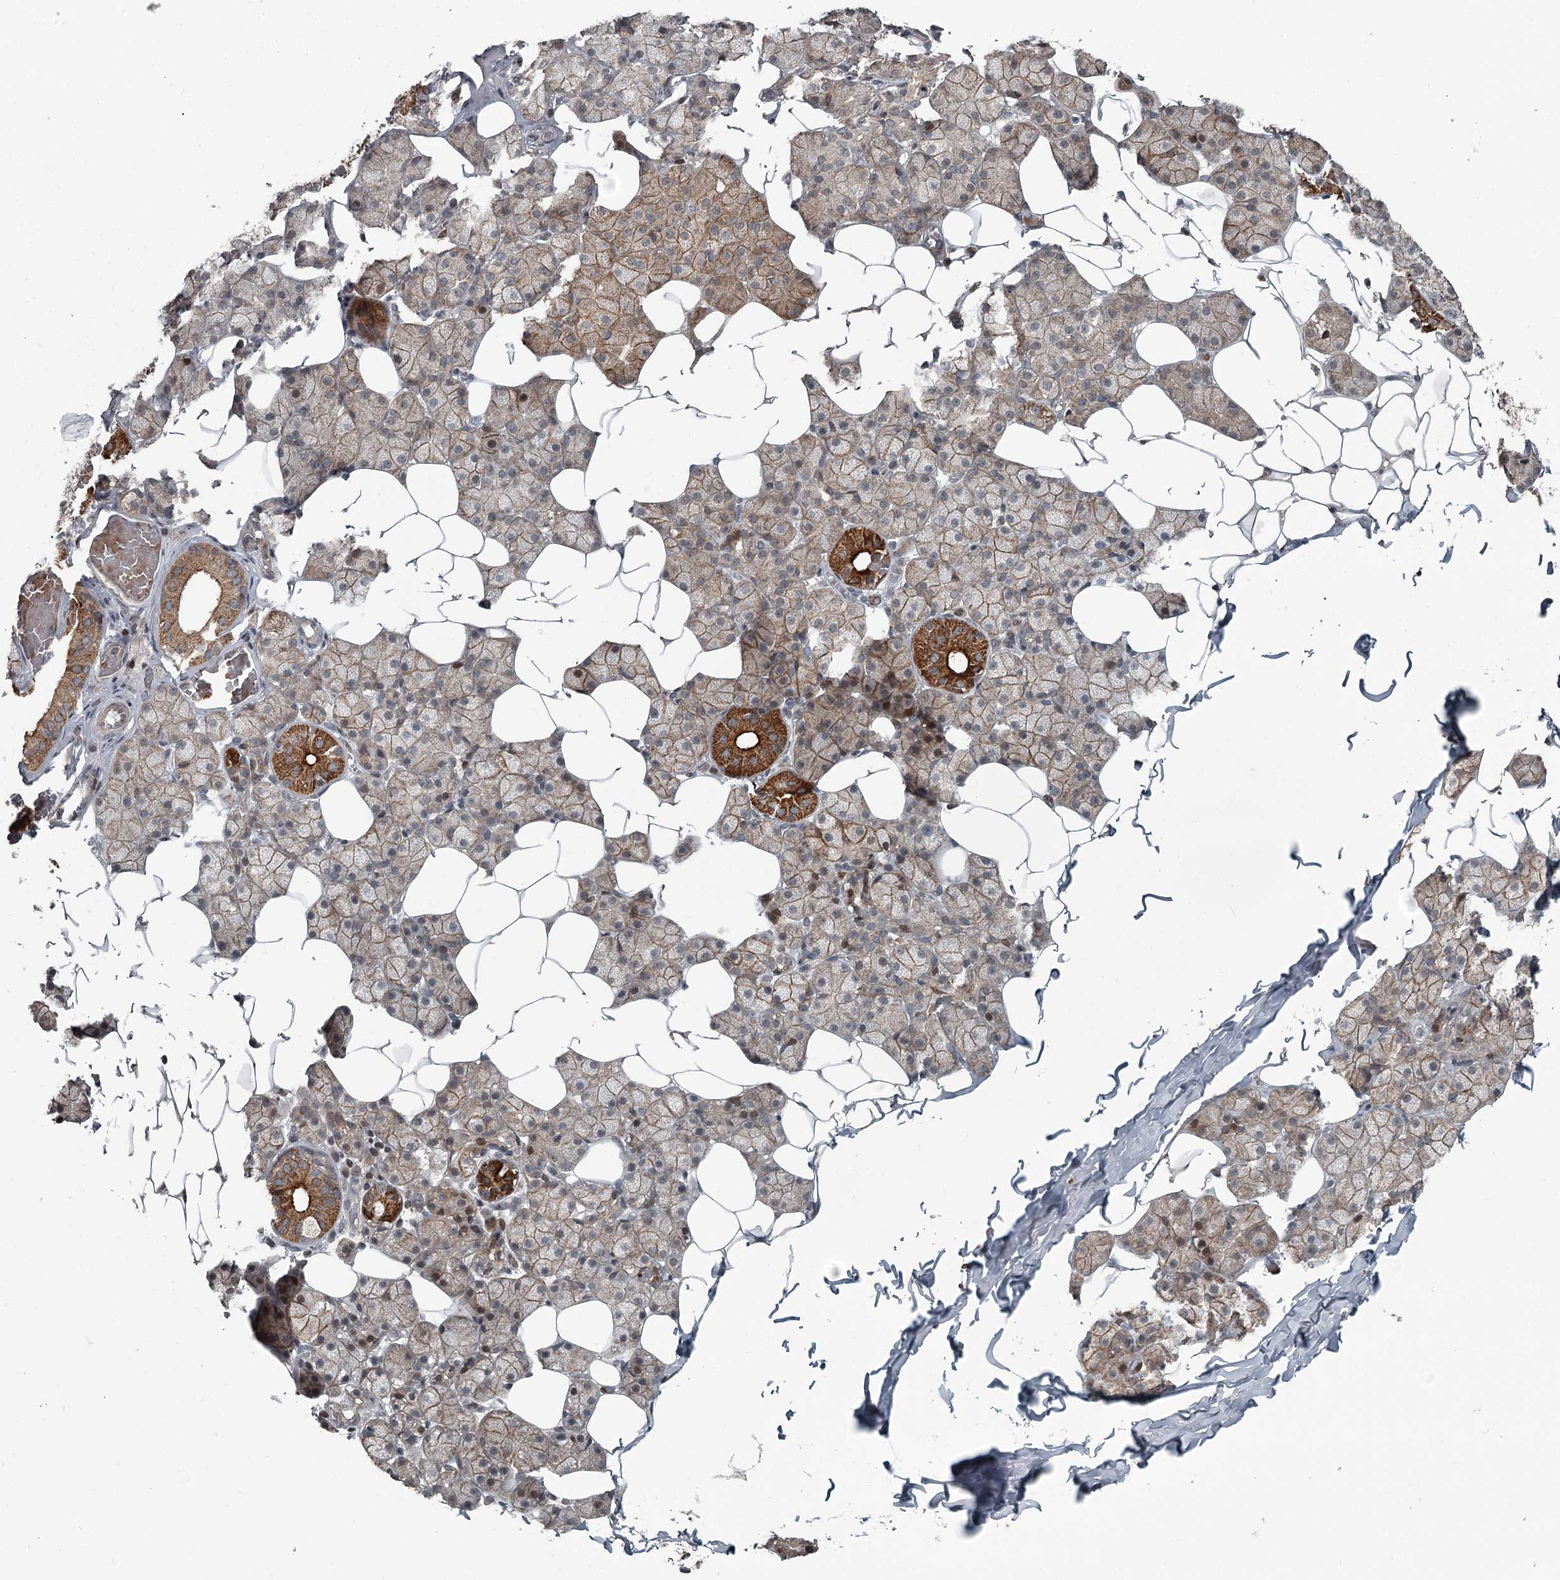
{"staining": {"intensity": "strong", "quantity": "25%-75%", "location": "cytoplasmic/membranous,nuclear"}, "tissue": "salivary gland", "cell_type": "Glandular cells", "image_type": "normal", "snomed": [{"axis": "morphology", "description": "Normal tissue, NOS"}, {"axis": "topography", "description": "Salivary gland"}], "caption": "A high-resolution micrograph shows IHC staining of benign salivary gland, which shows strong cytoplasmic/membranous,nuclear staining in about 25%-75% of glandular cells.", "gene": "RASSF8", "patient": {"sex": "female", "age": 33}}